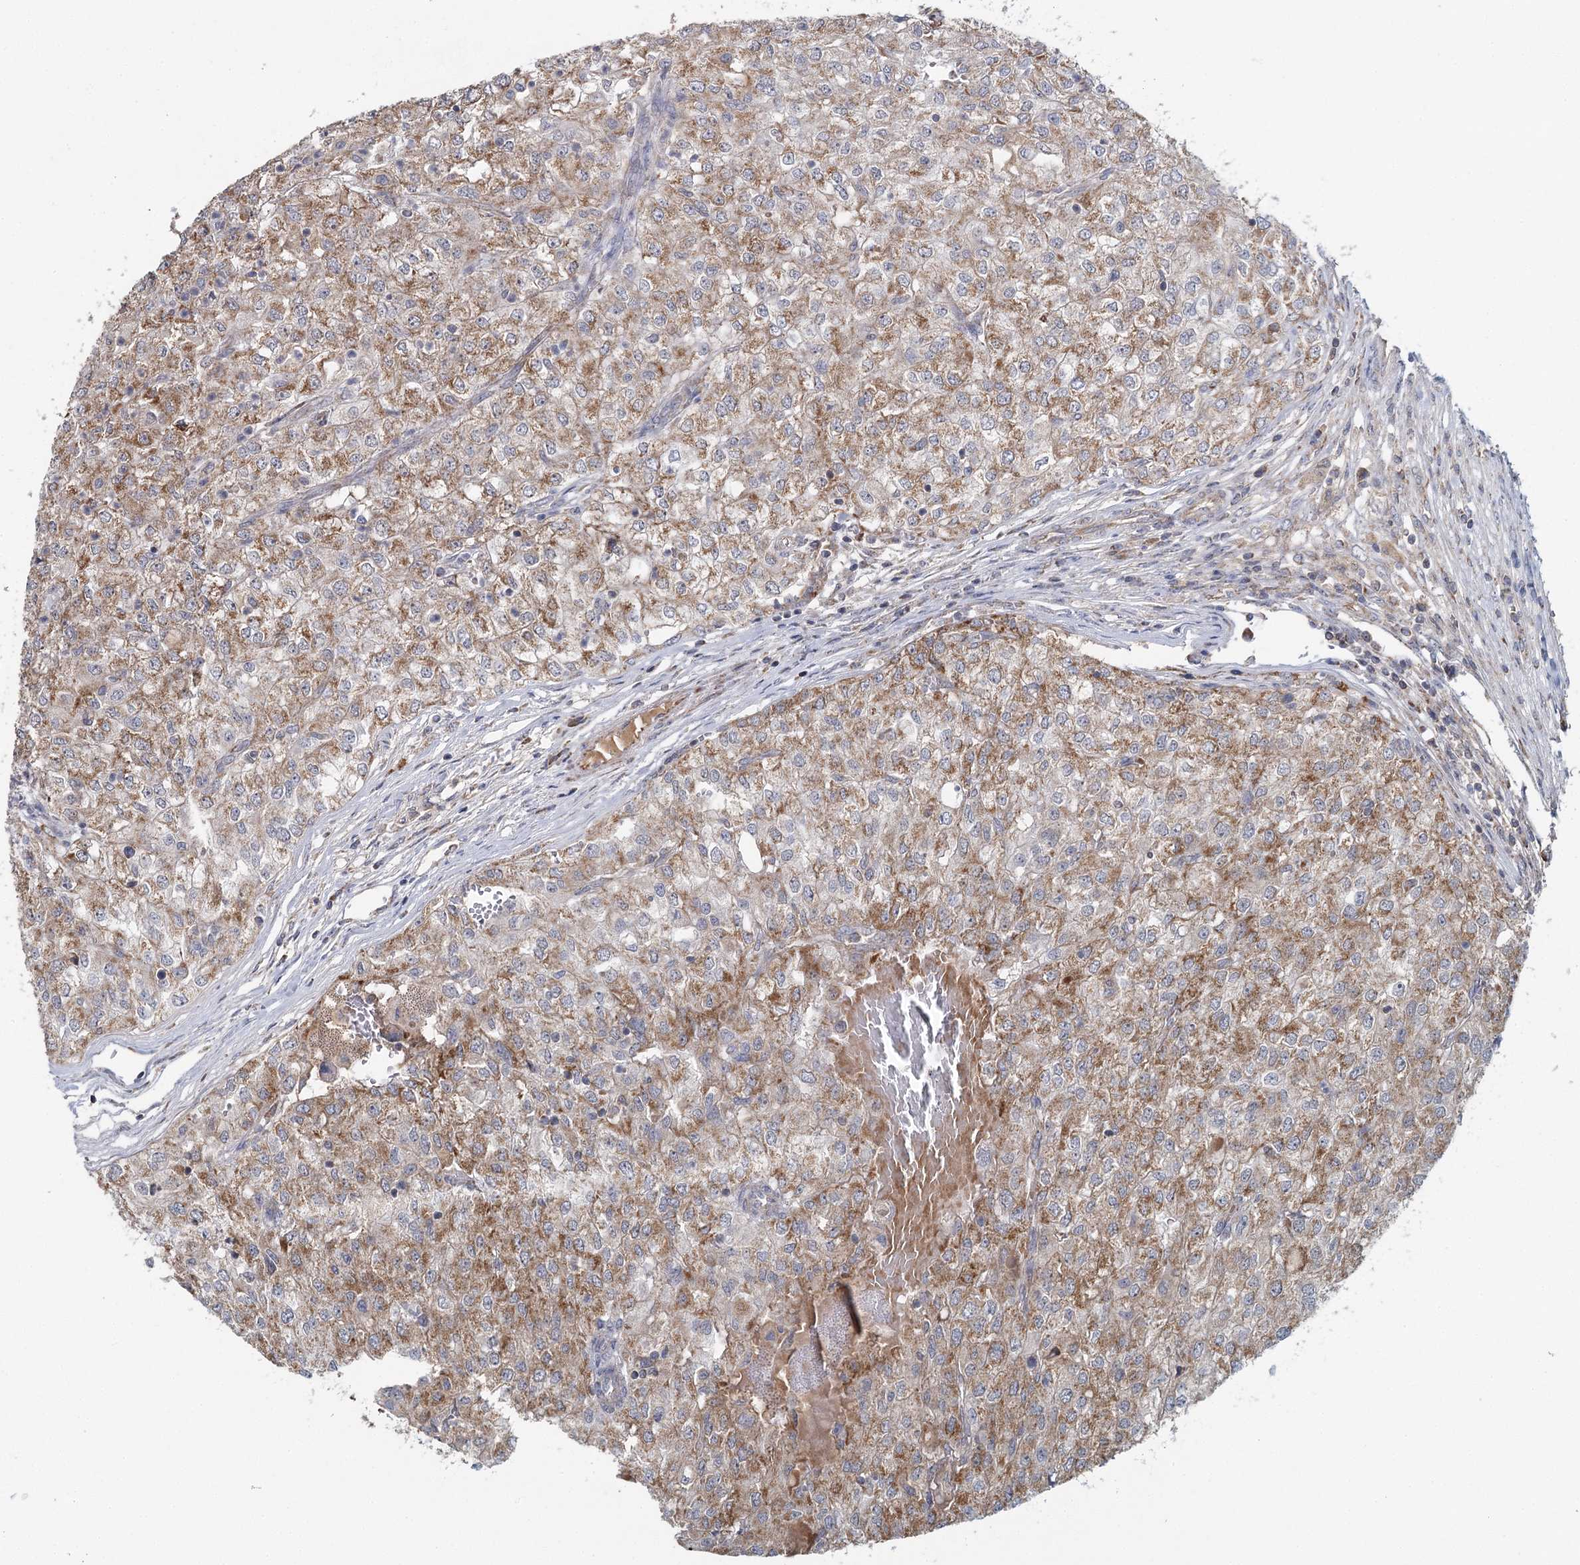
{"staining": {"intensity": "moderate", "quantity": ">75%", "location": "cytoplasmic/membranous"}, "tissue": "renal cancer", "cell_type": "Tumor cells", "image_type": "cancer", "snomed": [{"axis": "morphology", "description": "Adenocarcinoma, NOS"}, {"axis": "topography", "description": "Kidney"}], "caption": "A photomicrograph of human adenocarcinoma (renal) stained for a protein exhibits moderate cytoplasmic/membranous brown staining in tumor cells.", "gene": "MRPL44", "patient": {"sex": "female", "age": 54}}